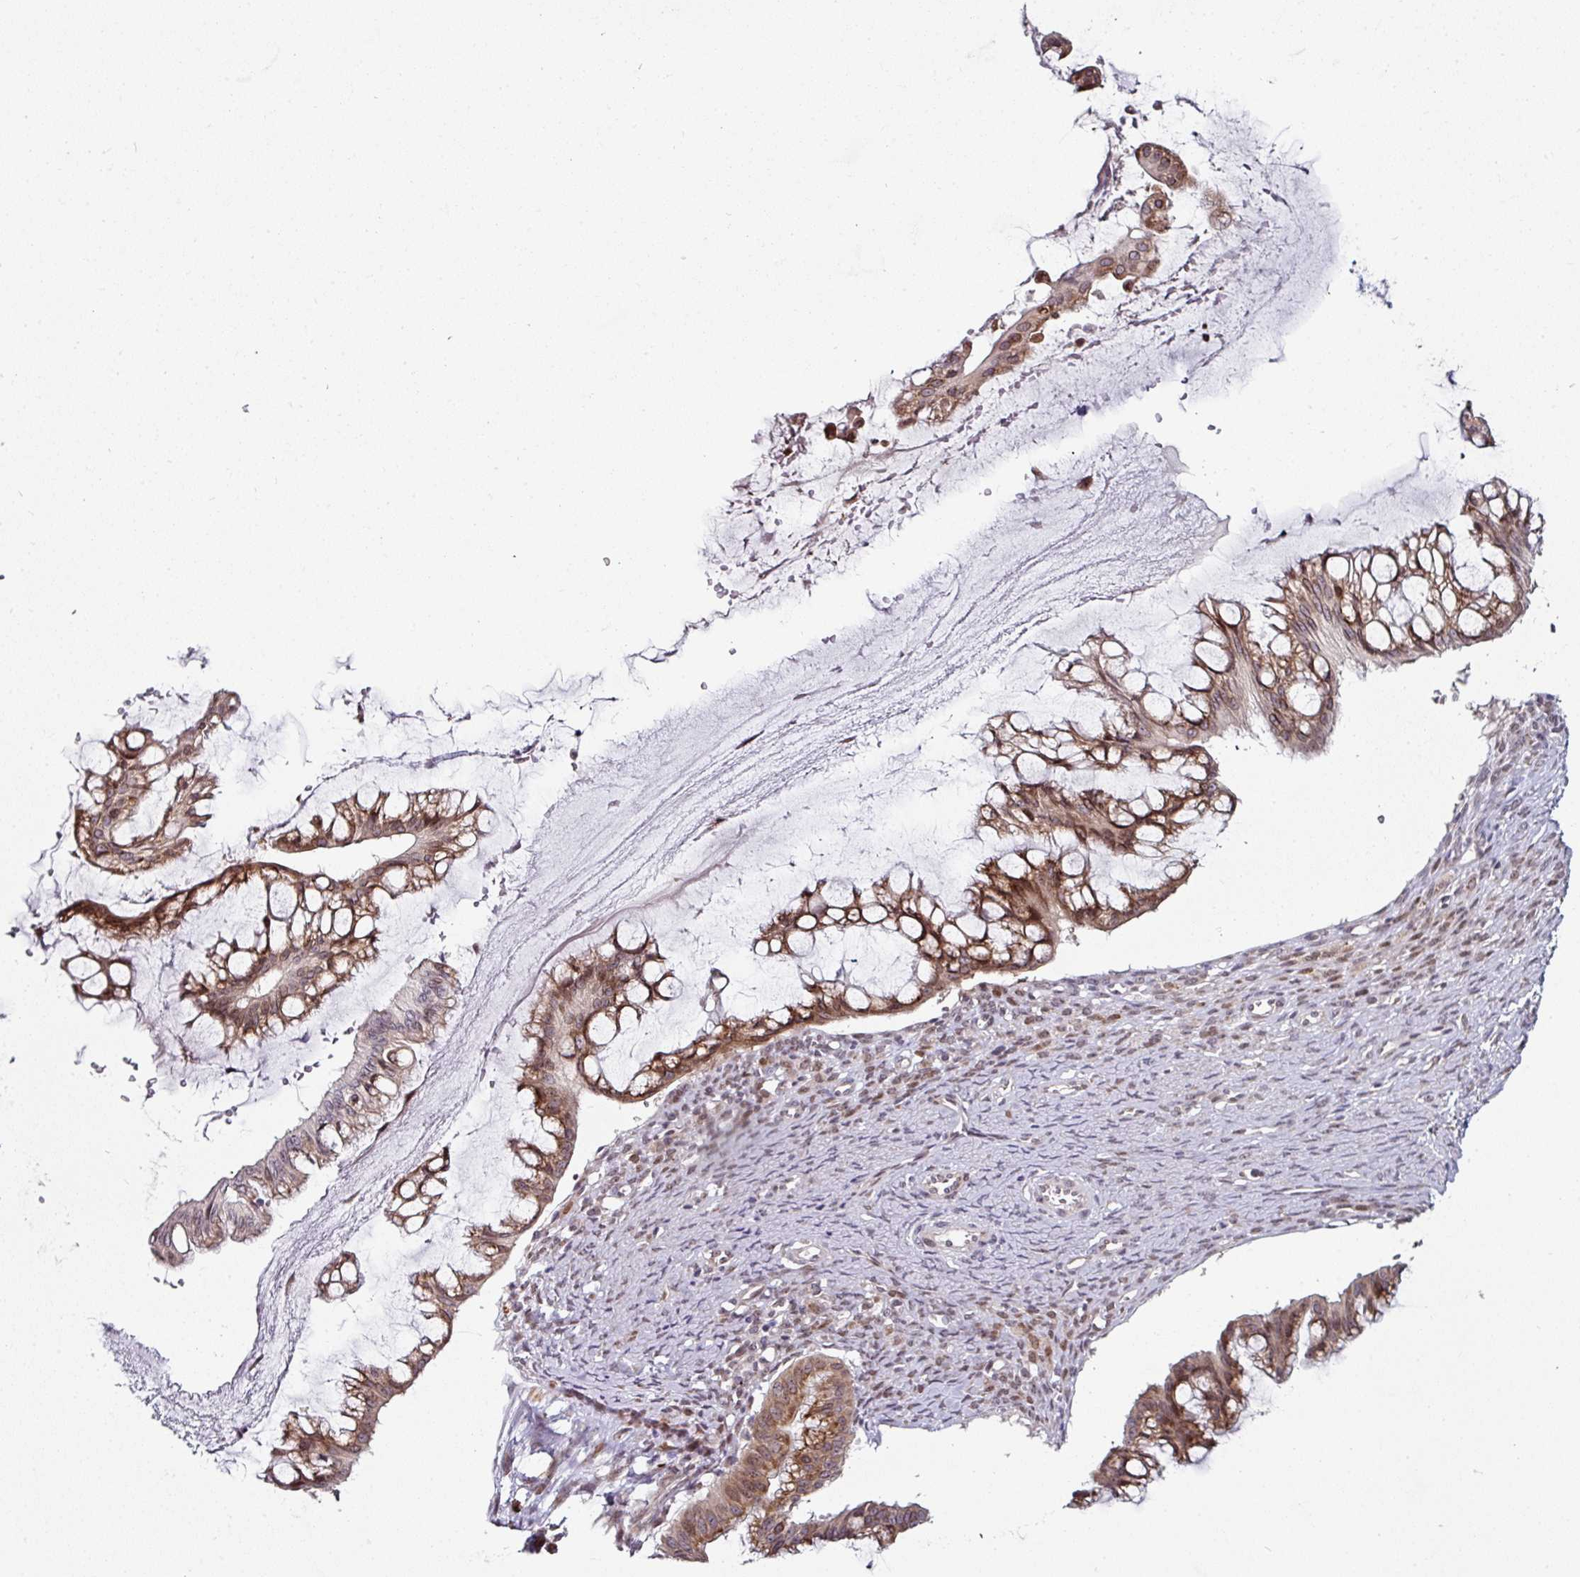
{"staining": {"intensity": "moderate", "quantity": ">75%", "location": "cytoplasmic/membranous,nuclear"}, "tissue": "ovarian cancer", "cell_type": "Tumor cells", "image_type": "cancer", "snomed": [{"axis": "morphology", "description": "Cystadenocarcinoma, mucinous, NOS"}, {"axis": "topography", "description": "Ovary"}], "caption": "Ovarian cancer (mucinous cystadenocarcinoma) tissue reveals moderate cytoplasmic/membranous and nuclear positivity in approximately >75% of tumor cells, visualized by immunohistochemistry.", "gene": "APOLD1", "patient": {"sex": "female", "age": 73}}